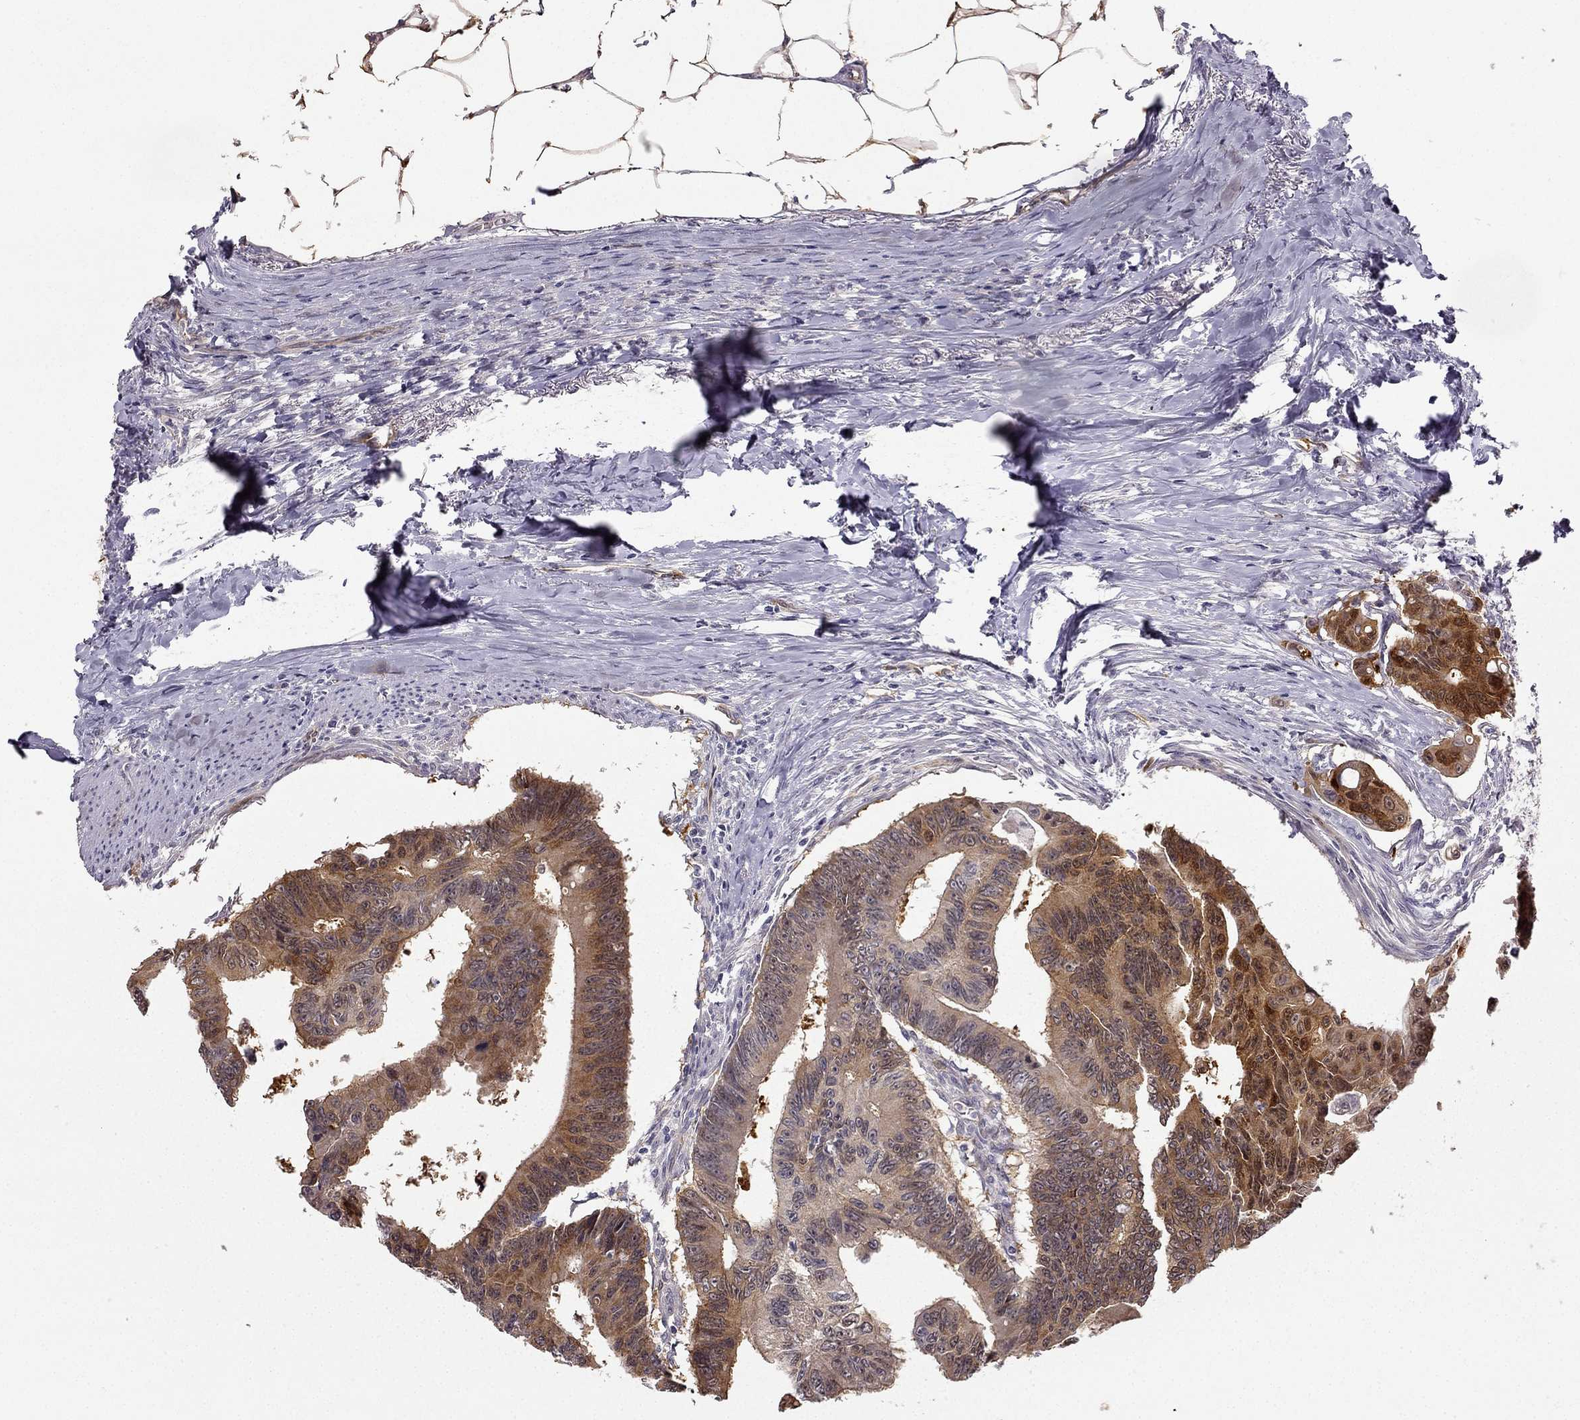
{"staining": {"intensity": "moderate", "quantity": "25%-75%", "location": "cytoplasmic/membranous"}, "tissue": "colorectal cancer", "cell_type": "Tumor cells", "image_type": "cancer", "snomed": [{"axis": "morphology", "description": "Adenocarcinoma, NOS"}, {"axis": "topography", "description": "Colon"}], "caption": "This image exhibits immunohistochemistry staining of human adenocarcinoma (colorectal), with medium moderate cytoplasmic/membranous staining in about 25%-75% of tumor cells.", "gene": "NQO1", "patient": {"sex": "male", "age": 70}}